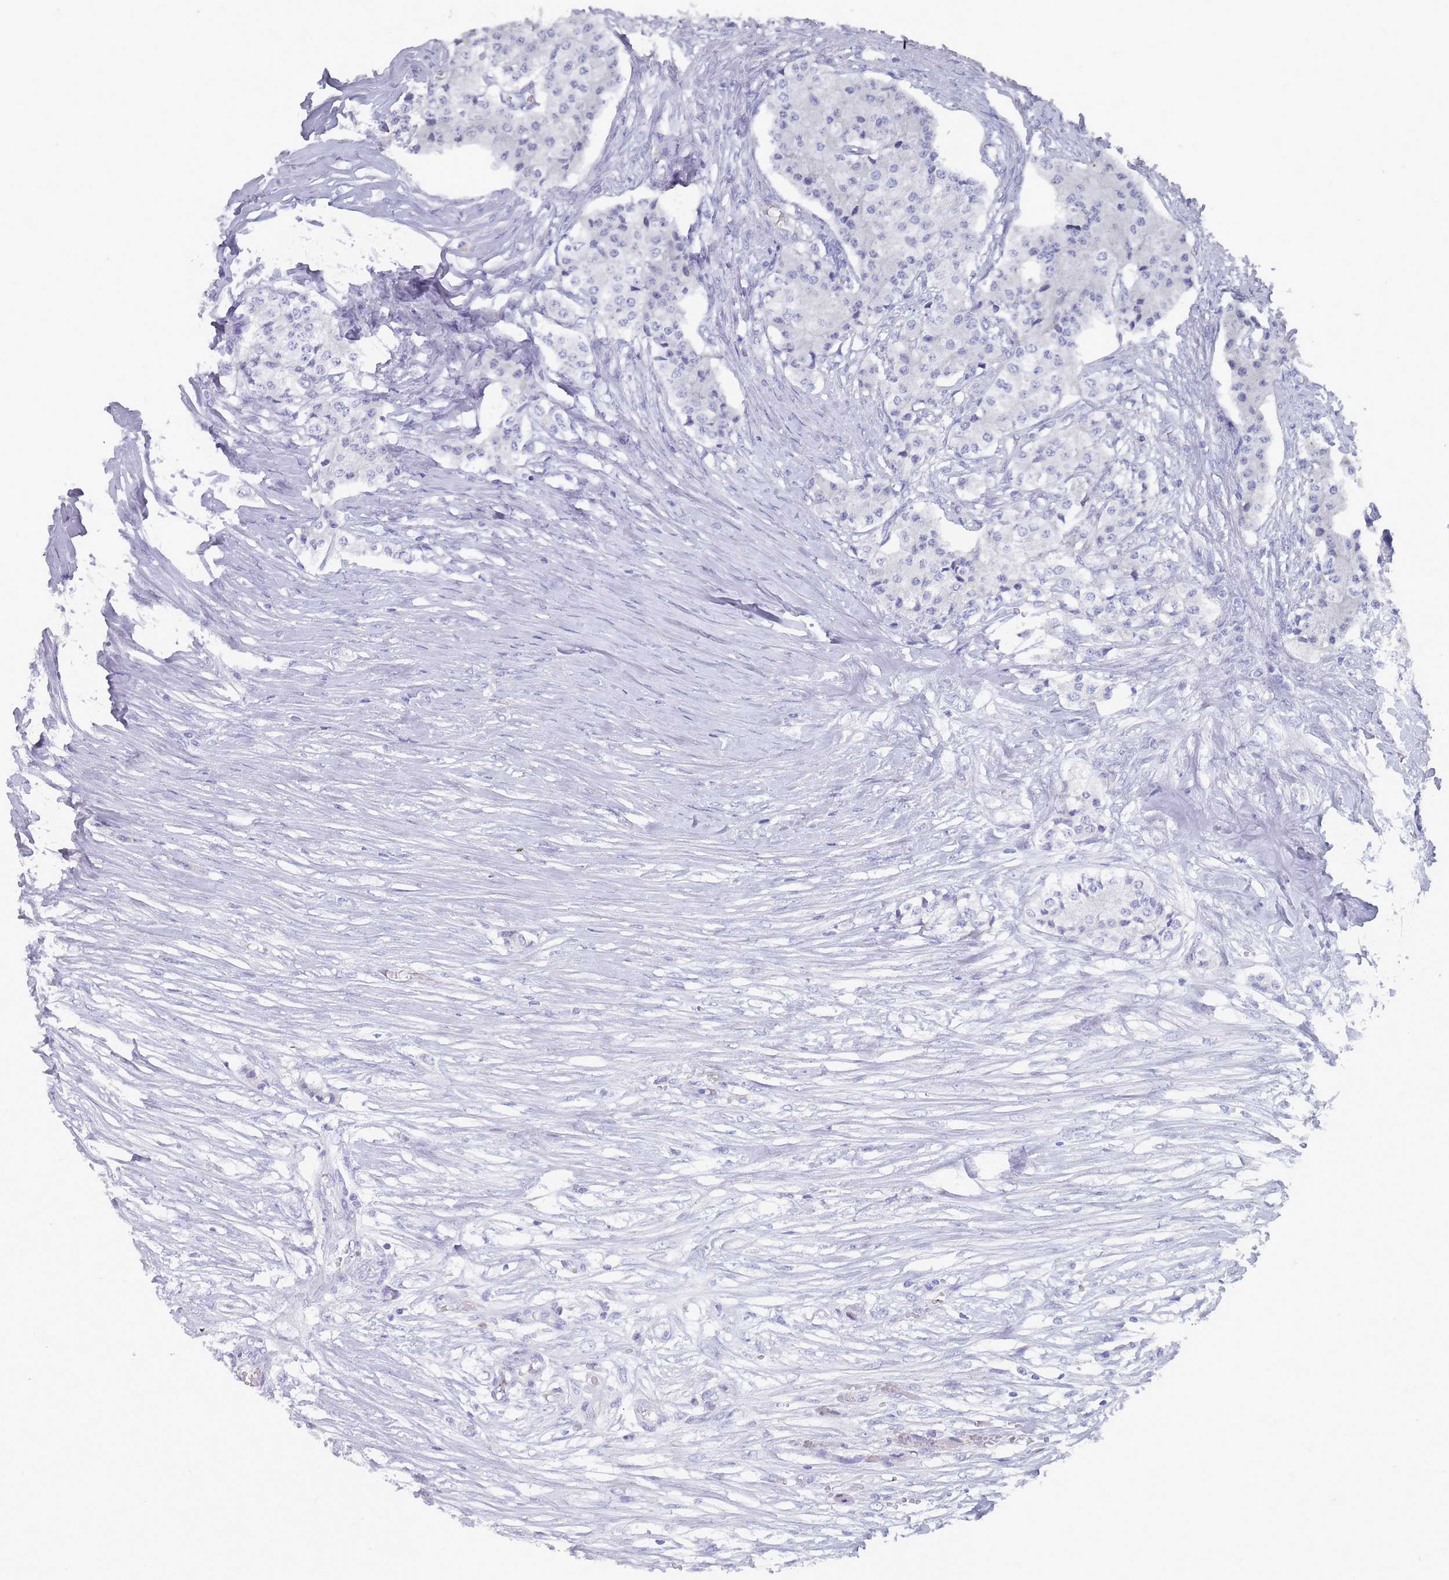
{"staining": {"intensity": "negative", "quantity": "none", "location": "none"}, "tissue": "carcinoid", "cell_type": "Tumor cells", "image_type": "cancer", "snomed": [{"axis": "morphology", "description": "Carcinoid, malignant, NOS"}, {"axis": "topography", "description": "Colon"}], "caption": "There is no significant staining in tumor cells of carcinoid. (DAB immunohistochemistry visualized using brightfield microscopy, high magnification).", "gene": "ST8SIA5", "patient": {"sex": "female", "age": 52}}